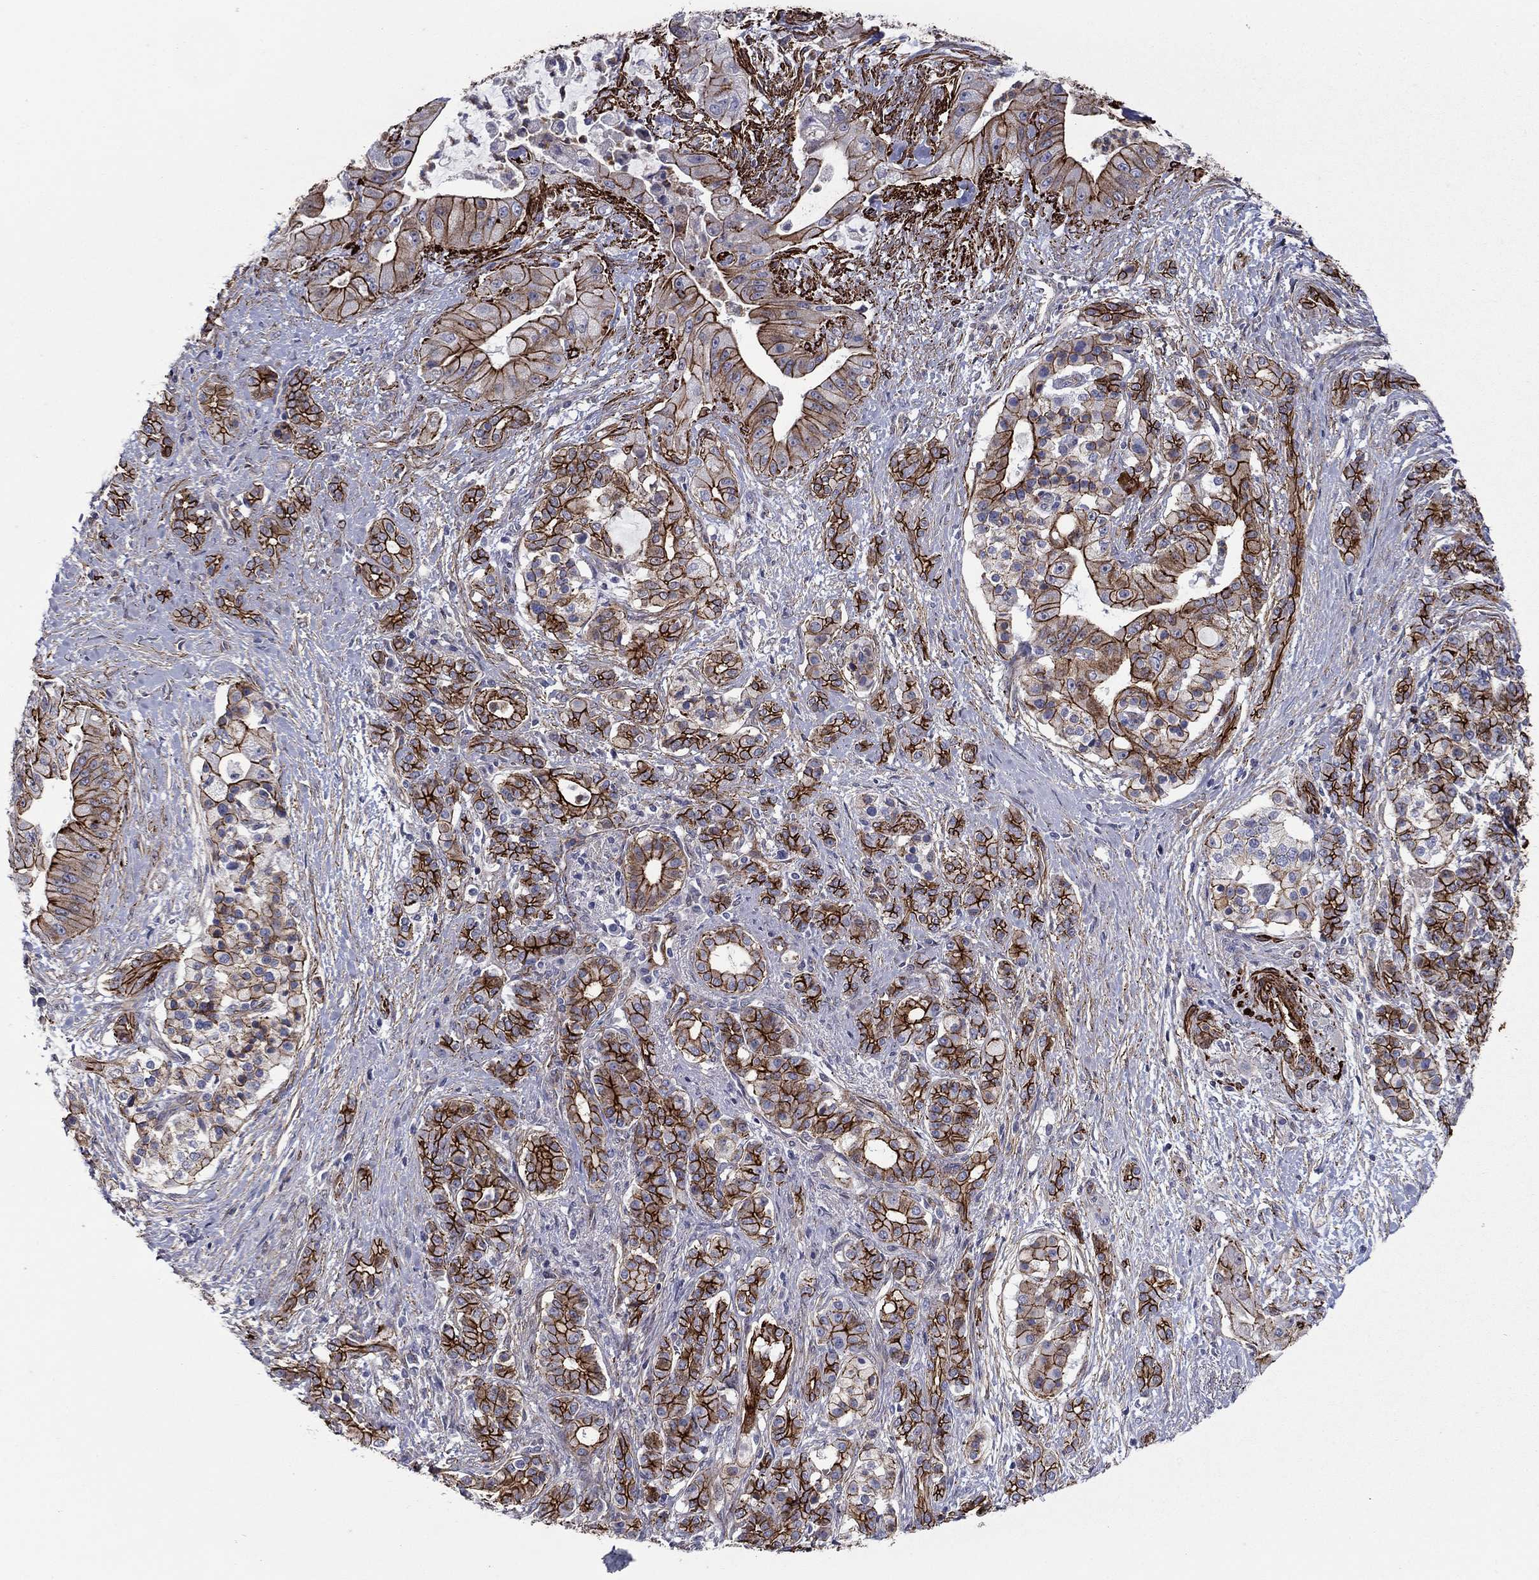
{"staining": {"intensity": "strong", "quantity": "25%-75%", "location": "cytoplasmic/membranous"}, "tissue": "pancreatic cancer", "cell_type": "Tumor cells", "image_type": "cancer", "snomed": [{"axis": "morphology", "description": "Normal tissue, NOS"}, {"axis": "morphology", "description": "Inflammation, NOS"}, {"axis": "morphology", "description": "Adenocarcinoma, NOS"}, {"axis": "topography", "description": "Pancreas"}], "caption": "An immunohistochemistry histopathology image of tumor tissue is shown. Protein staining in brown highlights strong cytoplasmic/membranous positivity in pancreatic adenocarcinoma within tumor cells.", "gene": "KRBA1", "patient": {"sex": "male", "age": 57}}